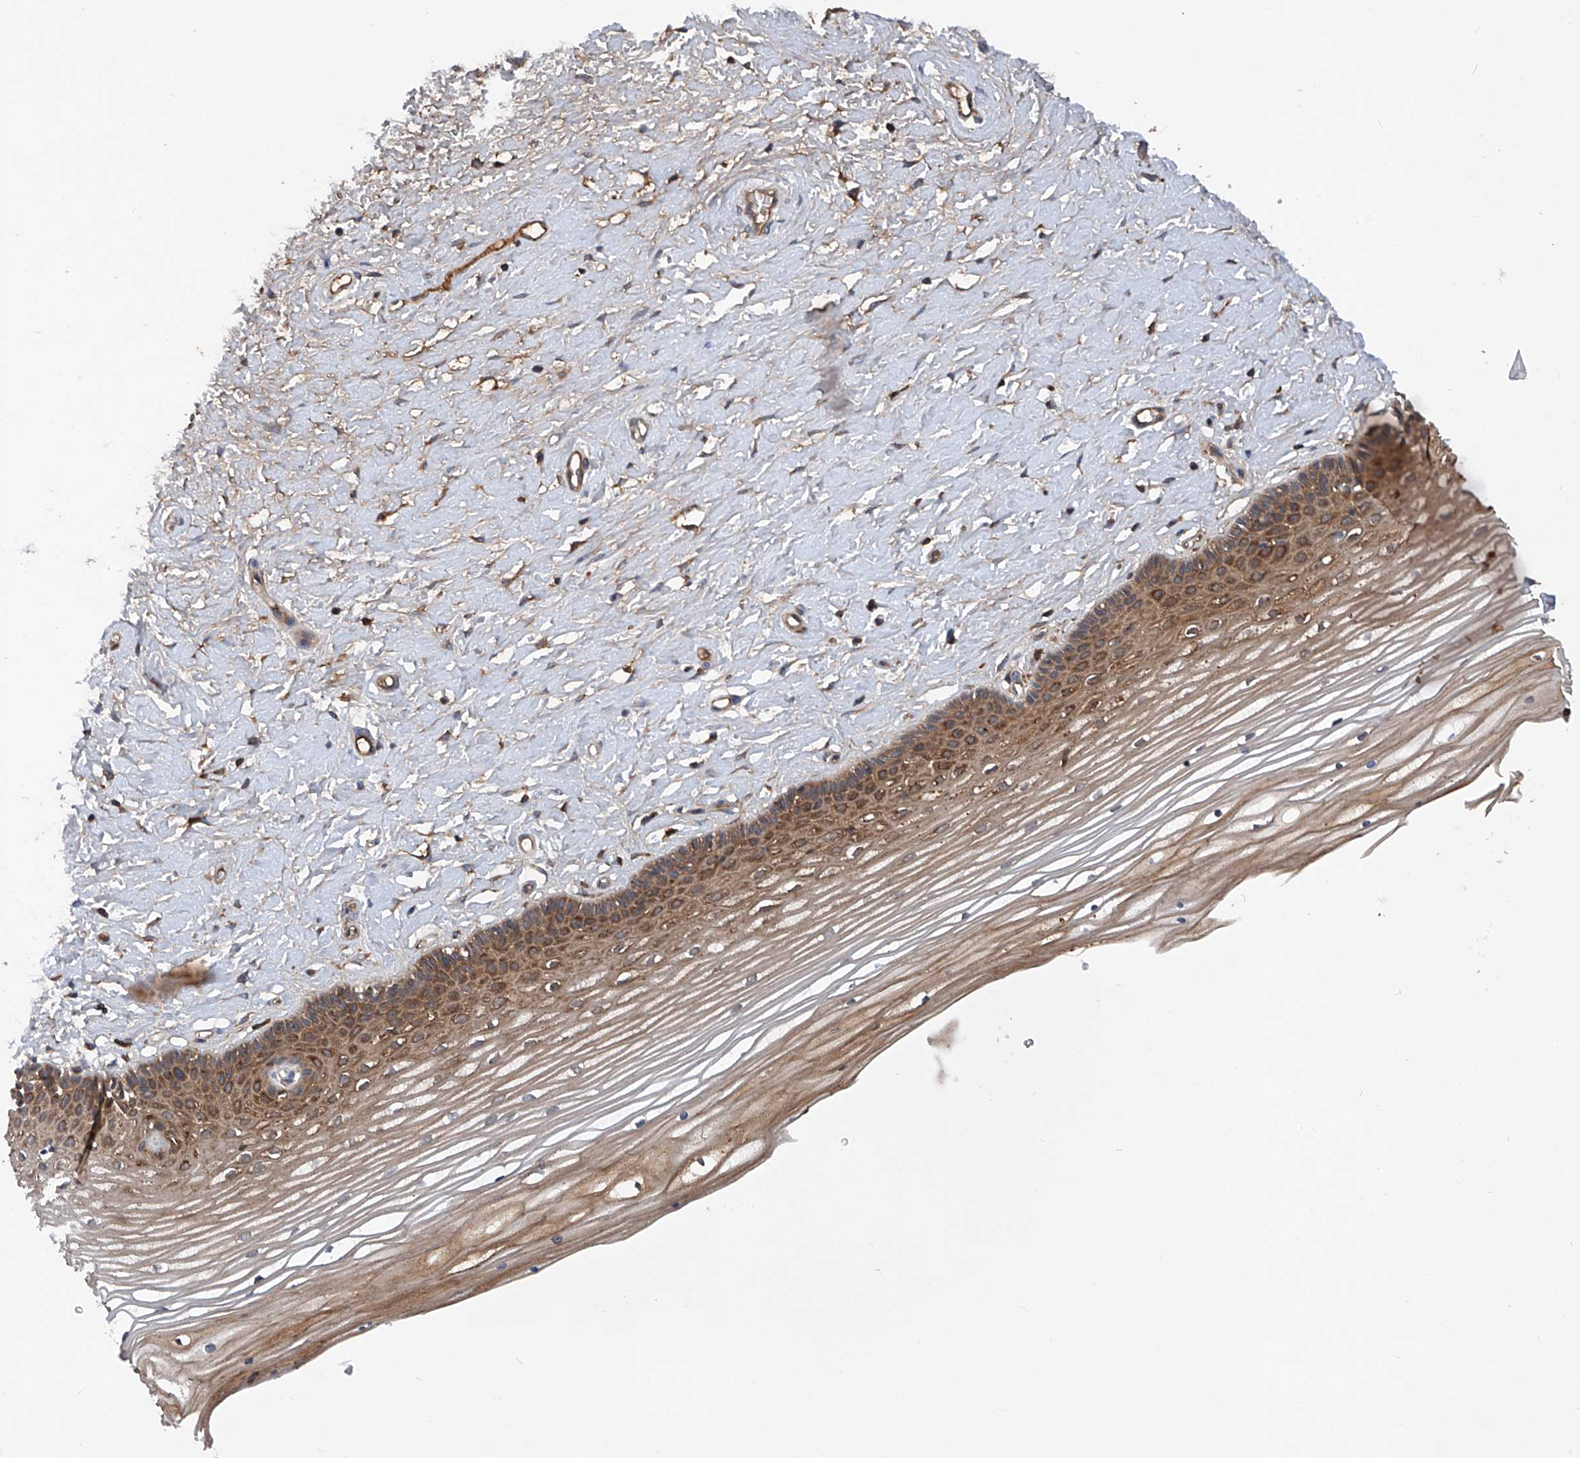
{"staining": {"intensity": "strong", "quantity": ">75%", "location": "cytoplasmic/membranous"}, "tissue": "vagina", "cell_type": "Squamous epithelial cells", "image_type": "normal", "snomed": [{"axis": "morphology", "description": "Normal tissue, NOS"}, {"axis": "topography", "description": "Vagina"}, {"axis": "topography", "description": "Cervix"}], "caption": "The histopathology image exhibits staining of benign vagina, revealing strong cytoplasmic/membranous protein expression (brown color) within squamous epithelial cells.", "gene": "ASCC3", "patient": {"sex": "female", "age": 40}}